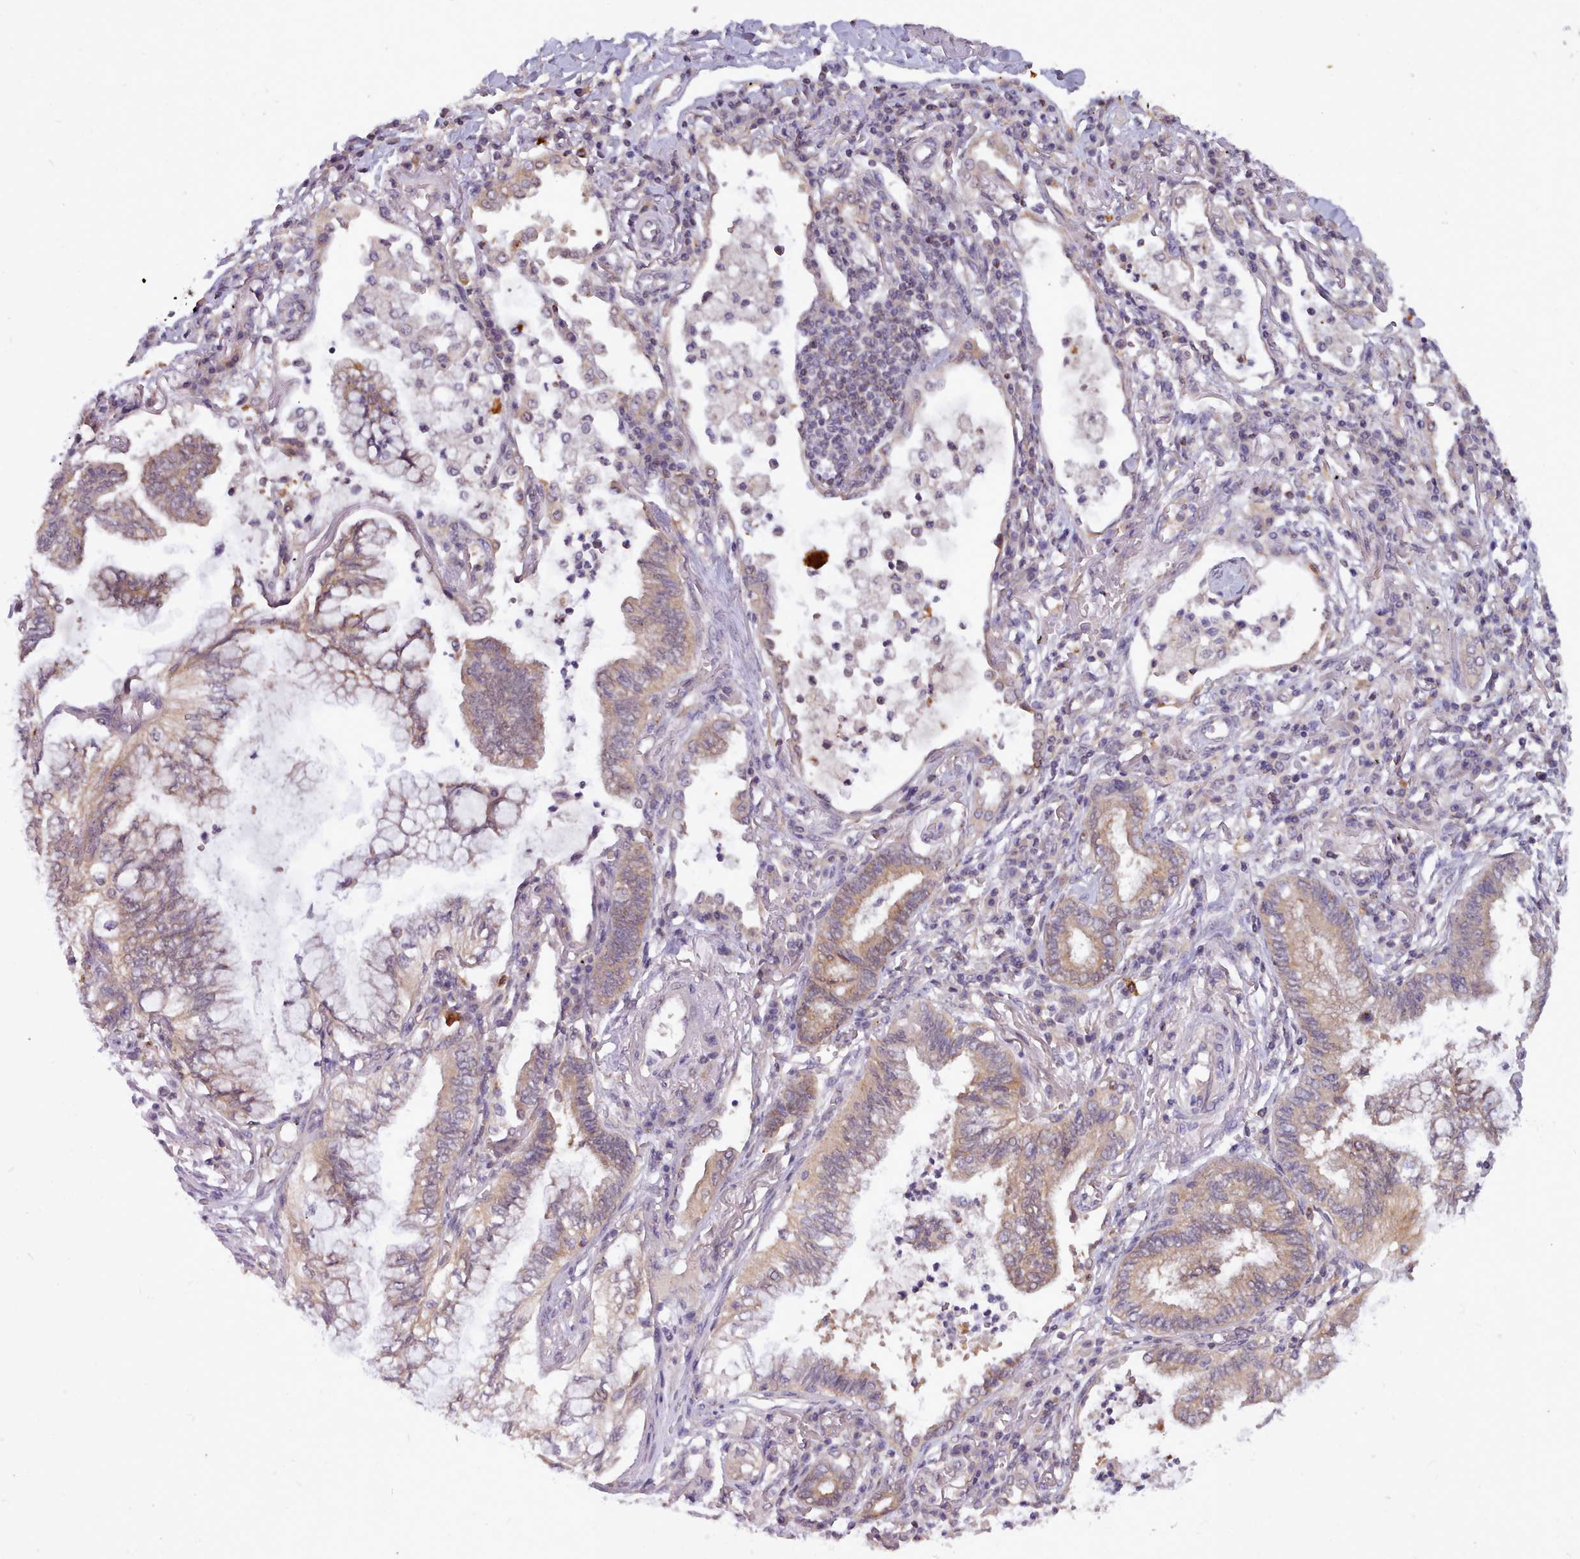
{"staining": {"intensity": "moderate", "quantity": "25%-75%", "location": "cytoplasmic/membranous"}, "tissue": "lung cancer", "cell_type": "Tumor cells", "image_type": "cancer", "snomed": [{"axis": "morphology", "description": "Adenocarcinoma, NOS"}, {"axis": "topography", "description": "Lung"}], "caption": "There is medium levels of moderate cytoplasmic/membranous expression in tumor cells of lung adenocarcinoma, as demonstrated by immunohistochemical staining (brown color).", "gene": "ARL17A", "patient": {"sex": "female", "age": 70}}